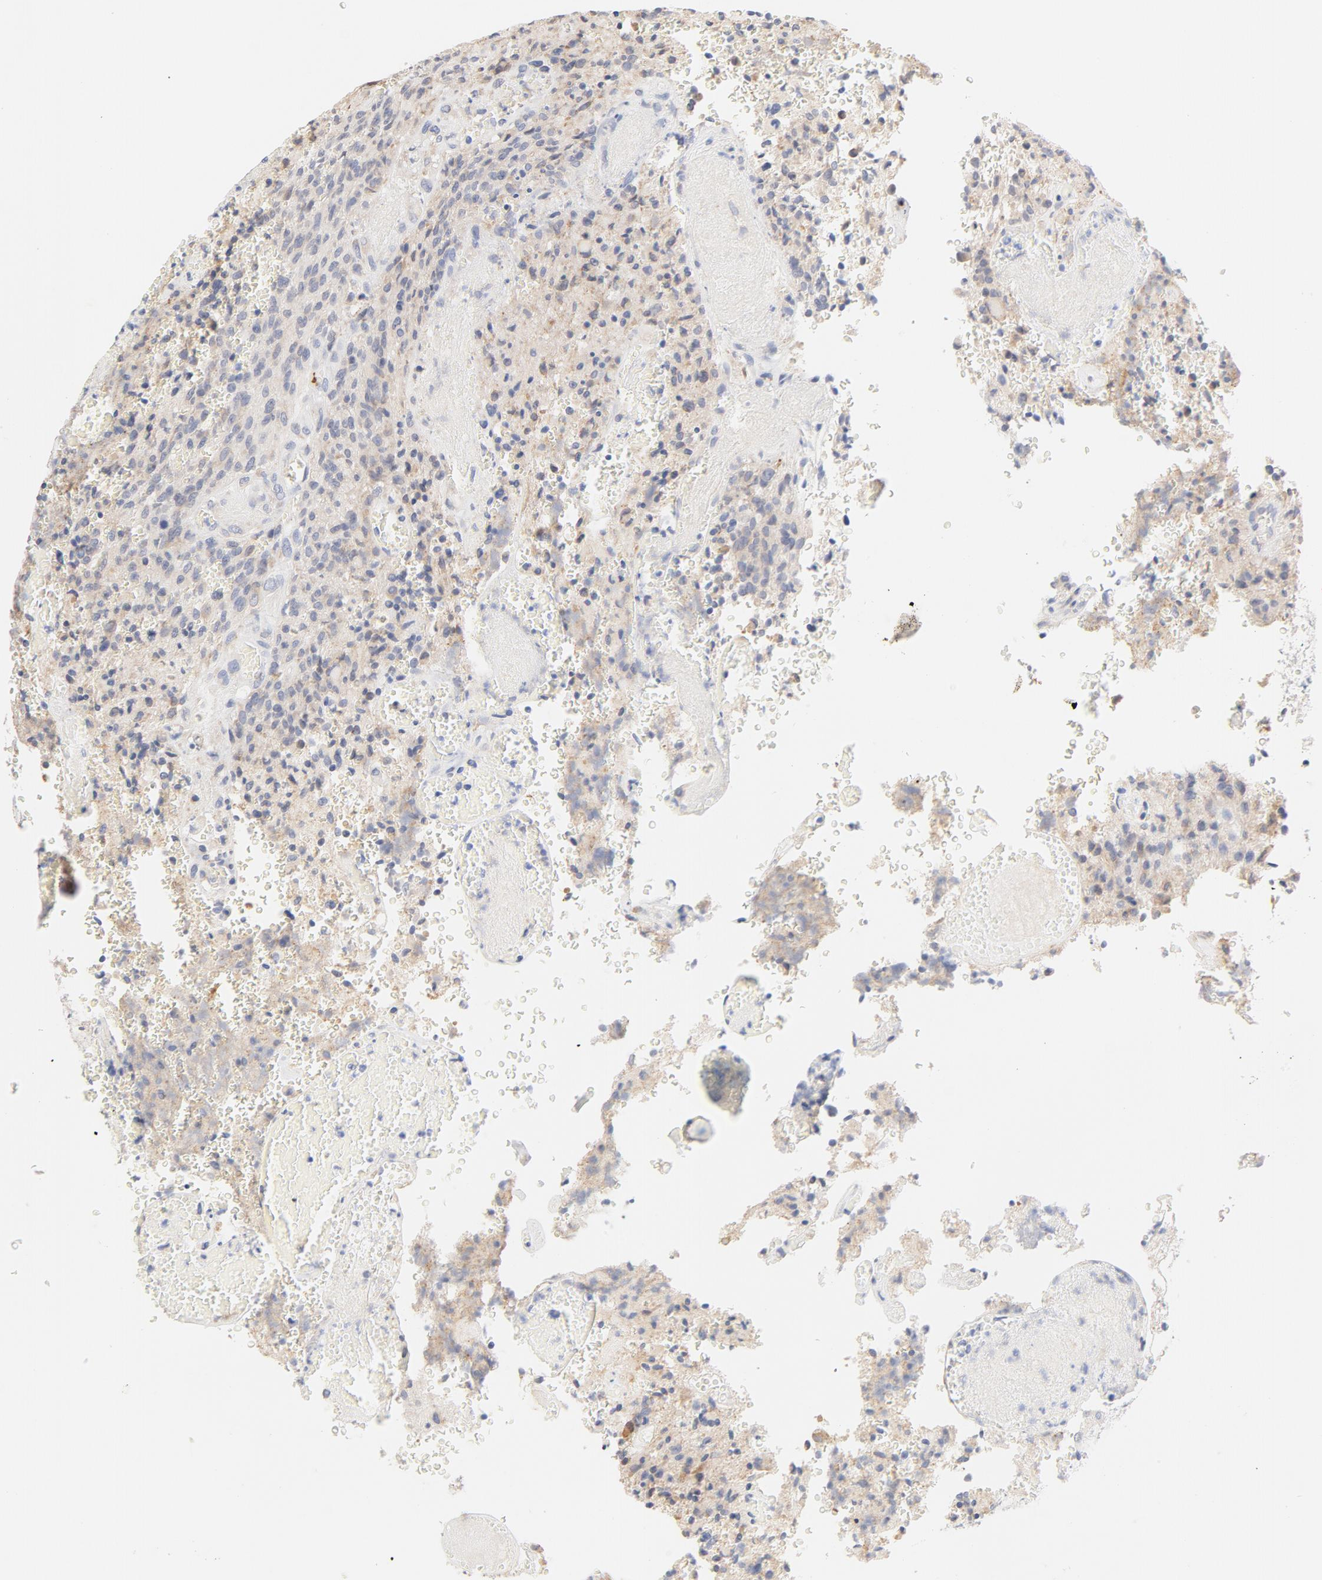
{"staining": {"intensity": "weak", "quantity": ">75%", "location": "cytoplasmic/membranous"}, "tissue": "glioma", "cell_type": "Tumor cells", "image_type": "cancer", "snomed": [{"axis": "morphology", "description": "Normal tissue, NOS"}, {"axis": "morphology", "description": "Glioma, malignant, High grade"}, {"axis": "topography", "description": "Cerebral cortex"}], "caption": "Immunohistochemical staining of human glioma exhibits low levels of weak cytoplasmic/membranous expression in about >75% of tumor cells.", "gene": "TLR4", "patient": {"sex": "male", "age": 56}}